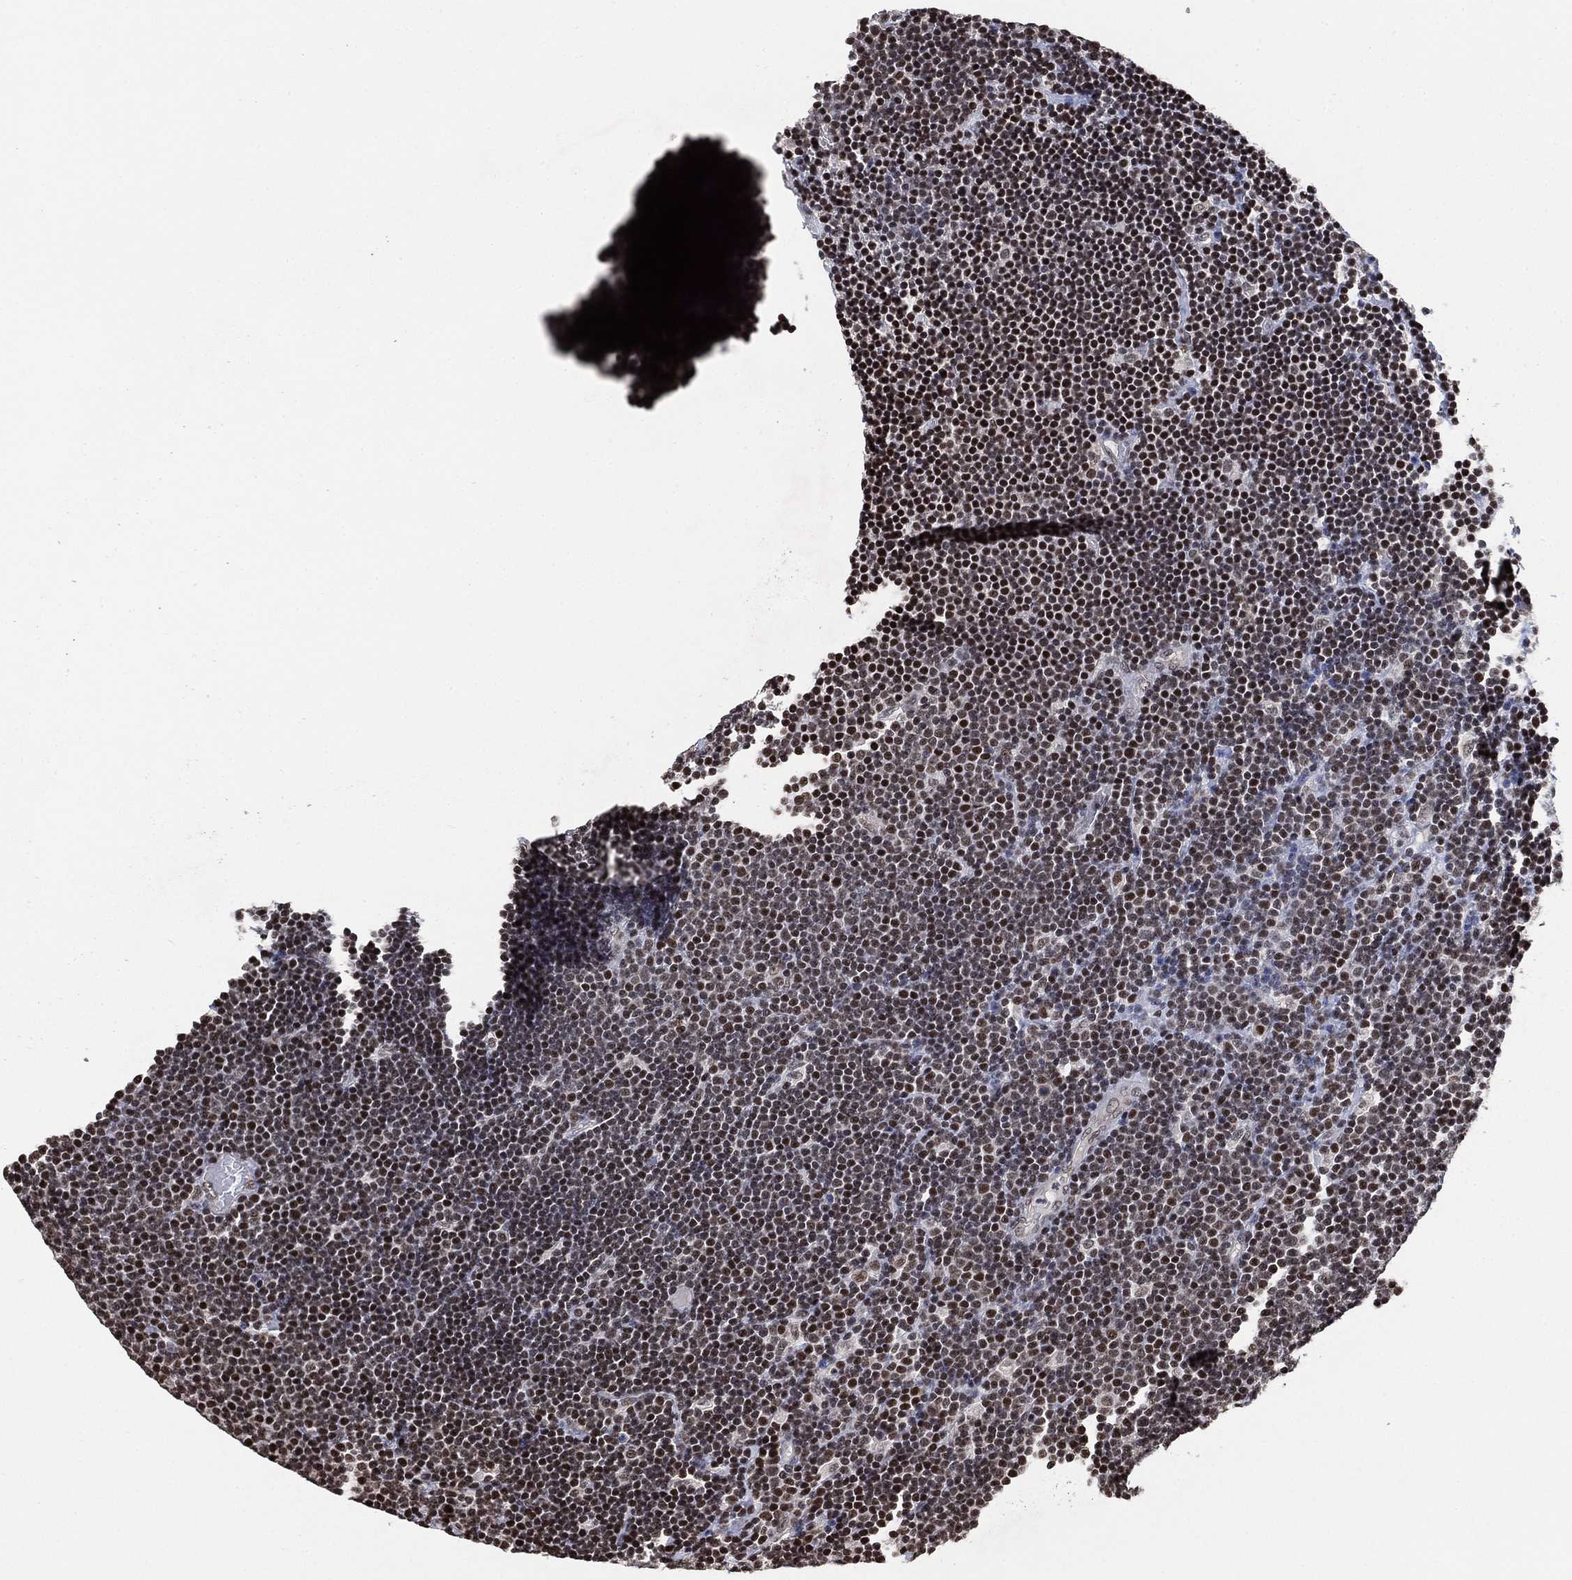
{"staining": {"intensity": "moderate", "quantity": ">75%", "location": "nuclear"}, "tissue": "lymphoma", "cell_type": "Tumor cells", "image_type": "cancer", "snomed": [{"axis": "morphology", "description": "Malignant lymphoma, non-Hodgkin's type, Low grade"}, {"axis": "topography", "description": "Brain"}], "caption": "Tumor cells reveal moderate nuclear staining in about >75% of cells in malignant lymphoma, non-Hodgkin's type (low-grade).", "gene": "ZSCAN30", "patient": {"sex": "female", "age": 66}}